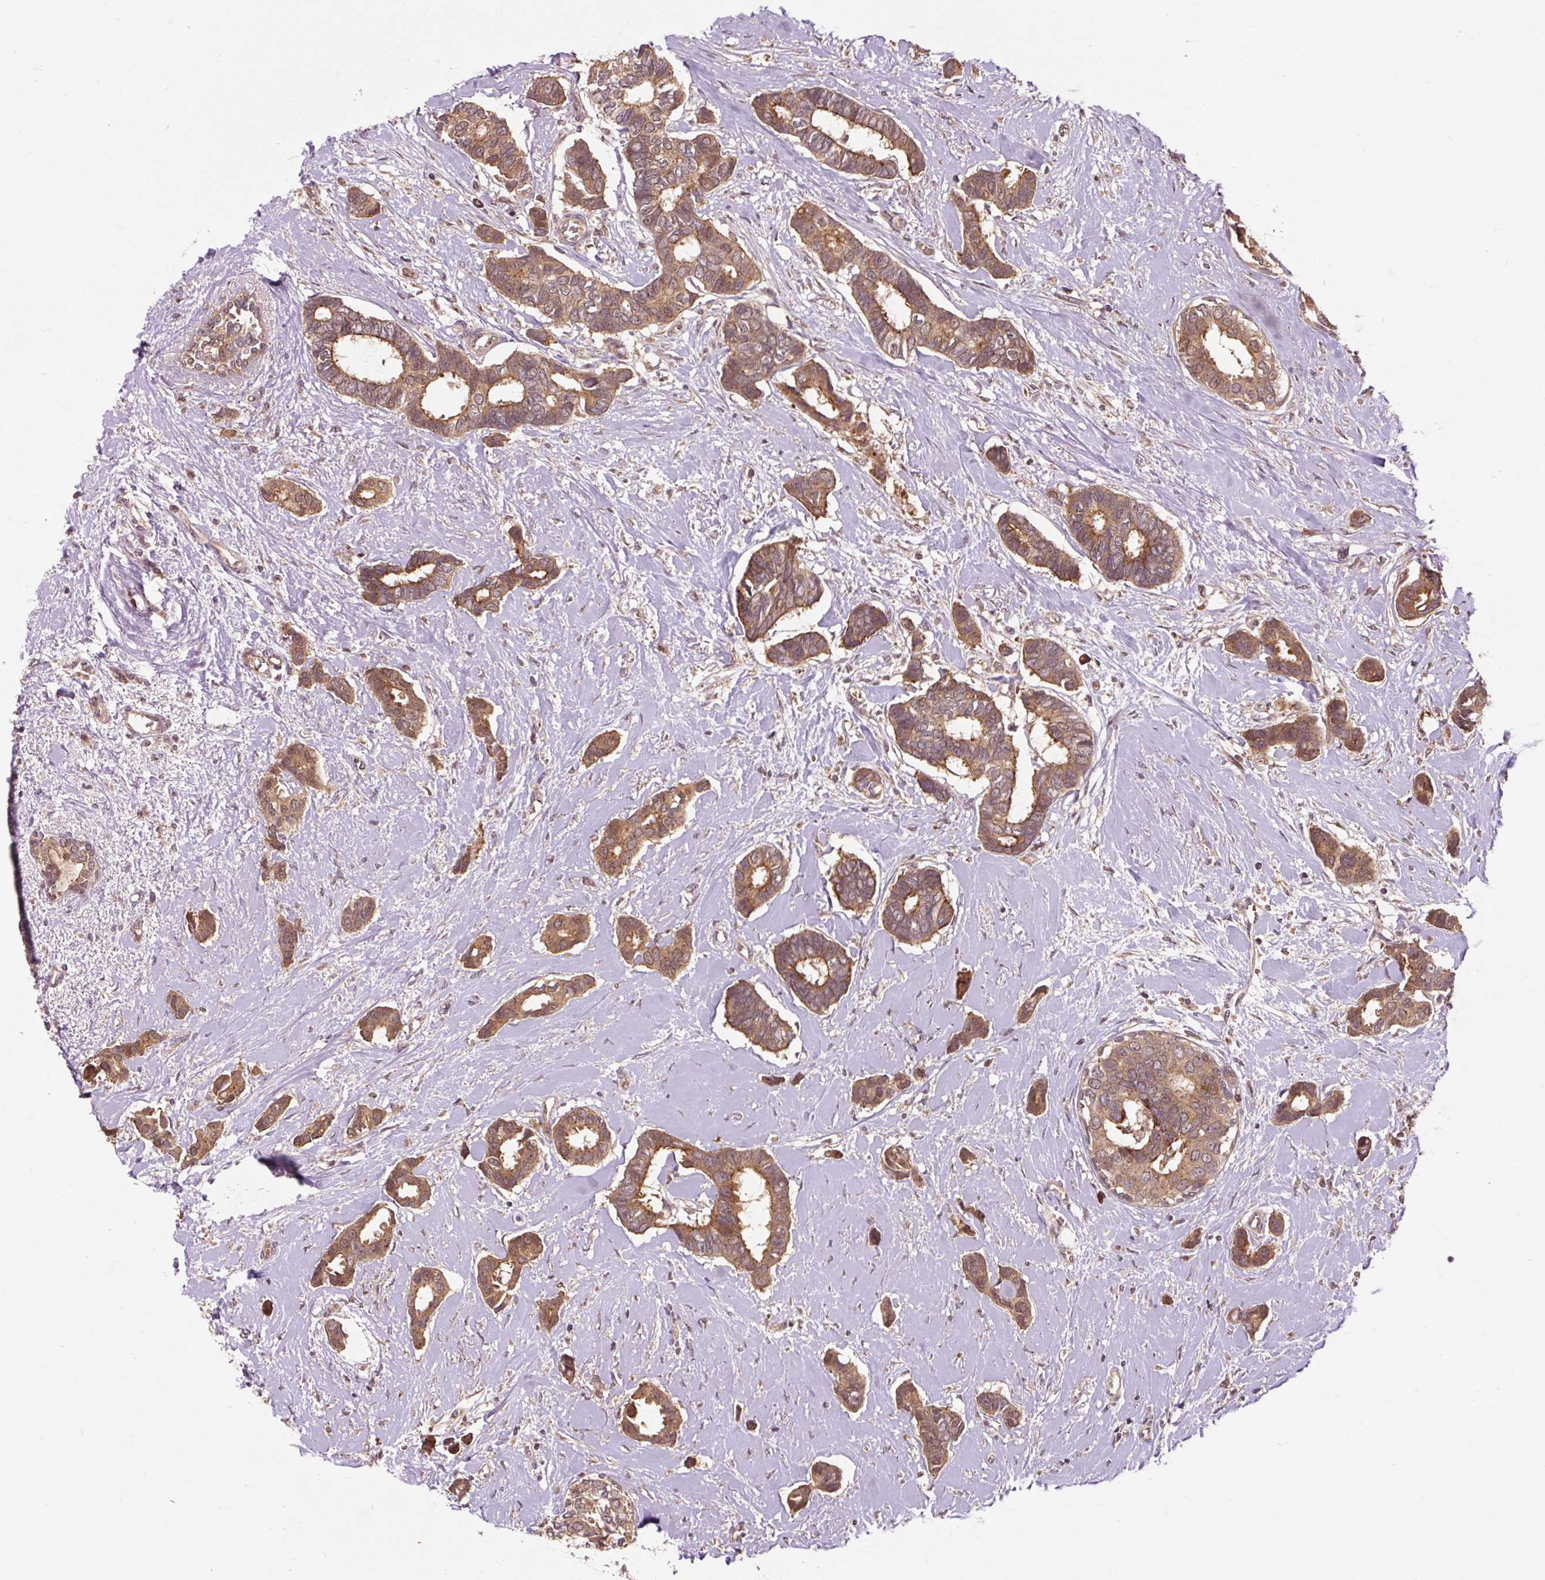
{"staining": {"intensity": "moderate", "quantity": ">75%", "location": "cytoplasmic/membranous"}, "tissue": "breast cancer", "cell_type": "Tumor cells", "image_type": "cancer", "snomed": [{"axis": "morphology", "description": "Duct carcinoma"}, {"axis": "topography", "description": "Breast"}], "caption": "An immunohistochemistry (IHC) histopathology image of neoplastic tissue is shown. Protein staining in brown highlights moderate cytoplasmic/membranous positivity in breast cancer within tumor cells. (brown staining indicates protein expression, while blue staining denotes nuclei).", "gene": "MMS19", "patient": {"sex": "female", "age": 73}}